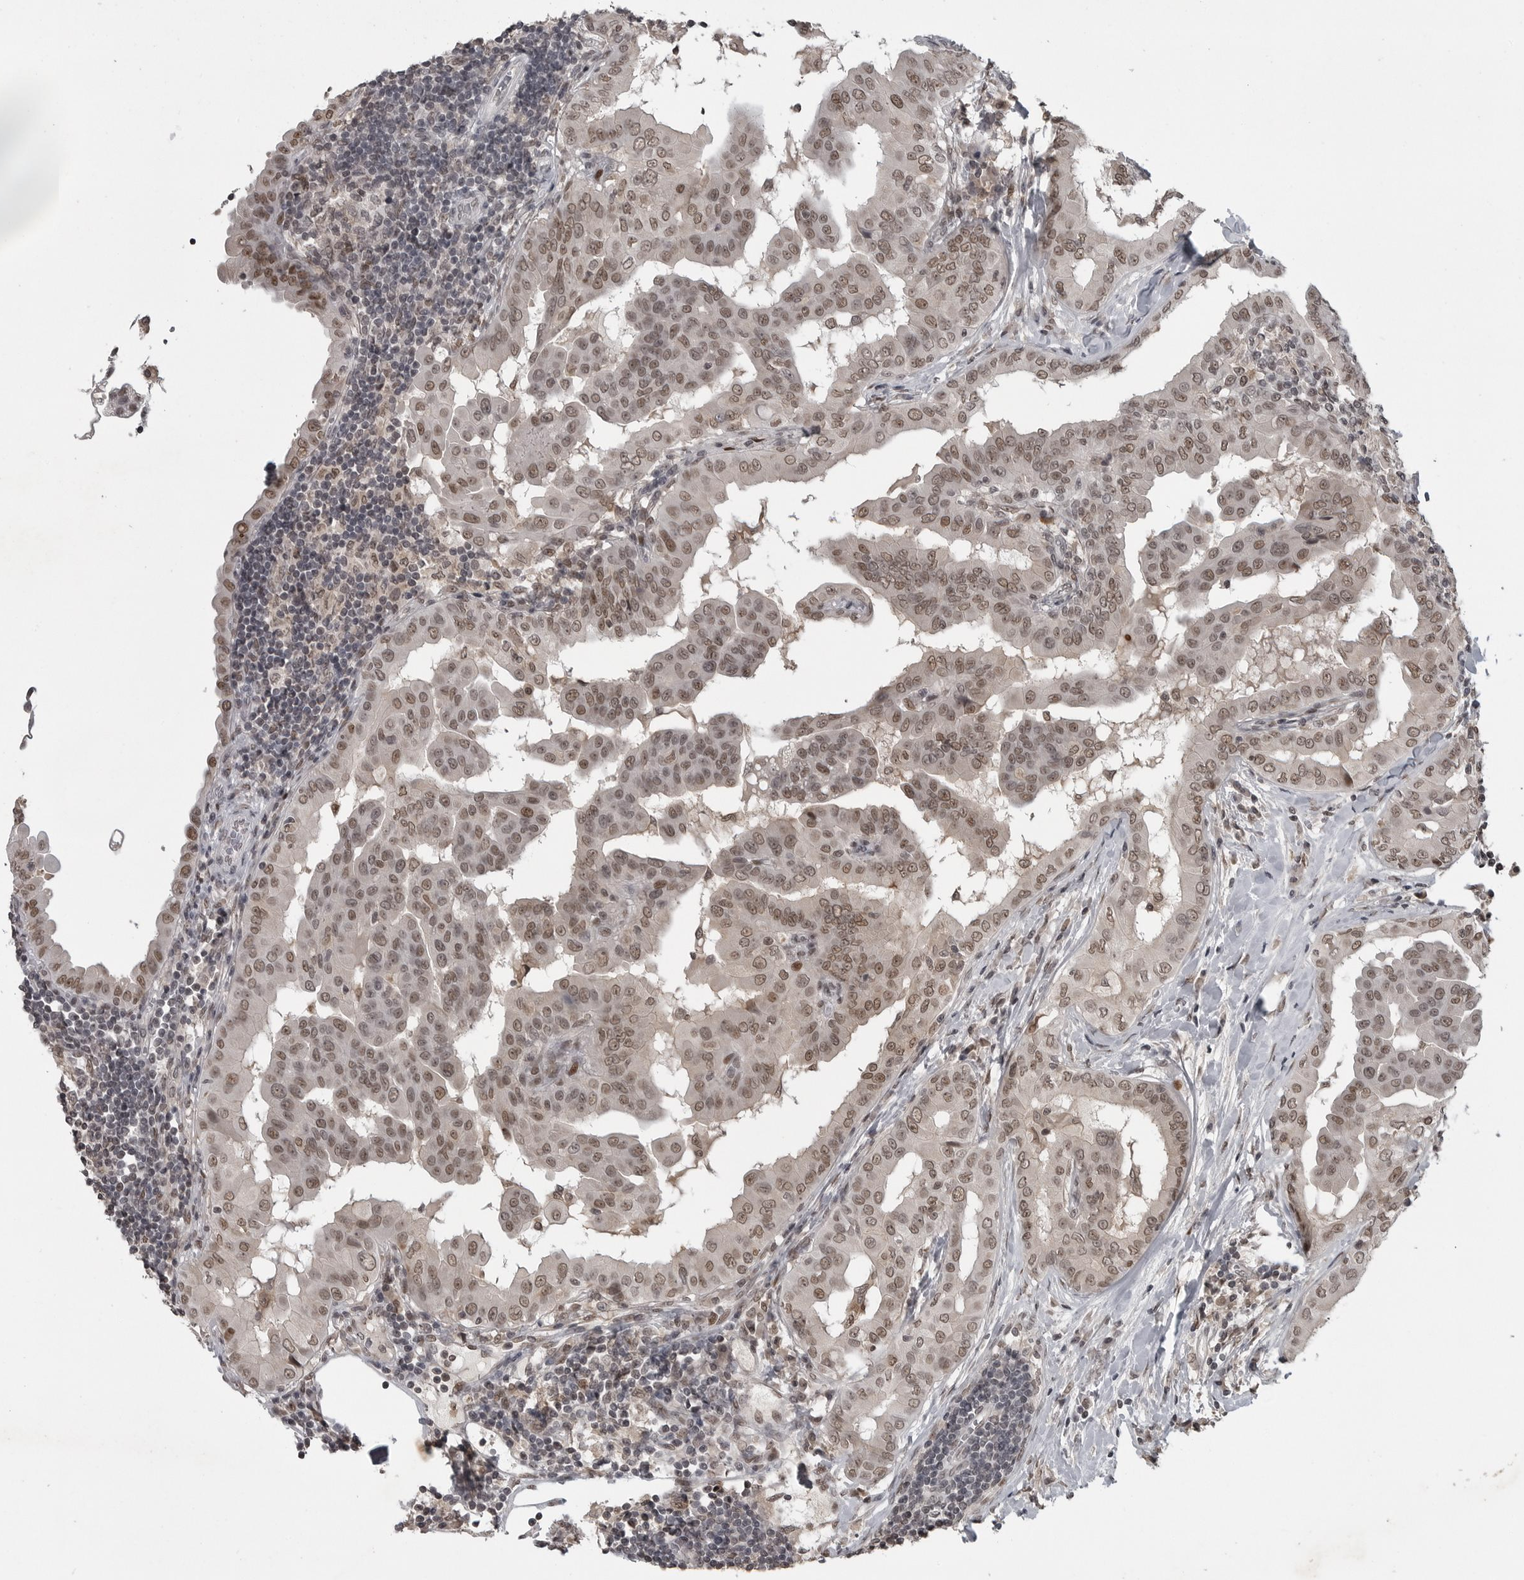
{"staining": {"intensity": "weak", "quantity": ">75%", "location": "nuclear"}, "tissue": "thyroid cancer", "cell_type": "Tumor cells", "image_type": "cancer", "snomed": [{"axis": "morphology", "description": "Papillary adenocarcinoma, NOS"}, {"axis": "topography", "description": "Thyroid gland"}], "caption": "Thyroid papillary adenocarcinoma tissue displays weak nuclear expression in about >75% of tumor cells, visualized by immunohistochemistry.", "gene": "C8orf58", "patient": {"sex": "male", "age": 33}}